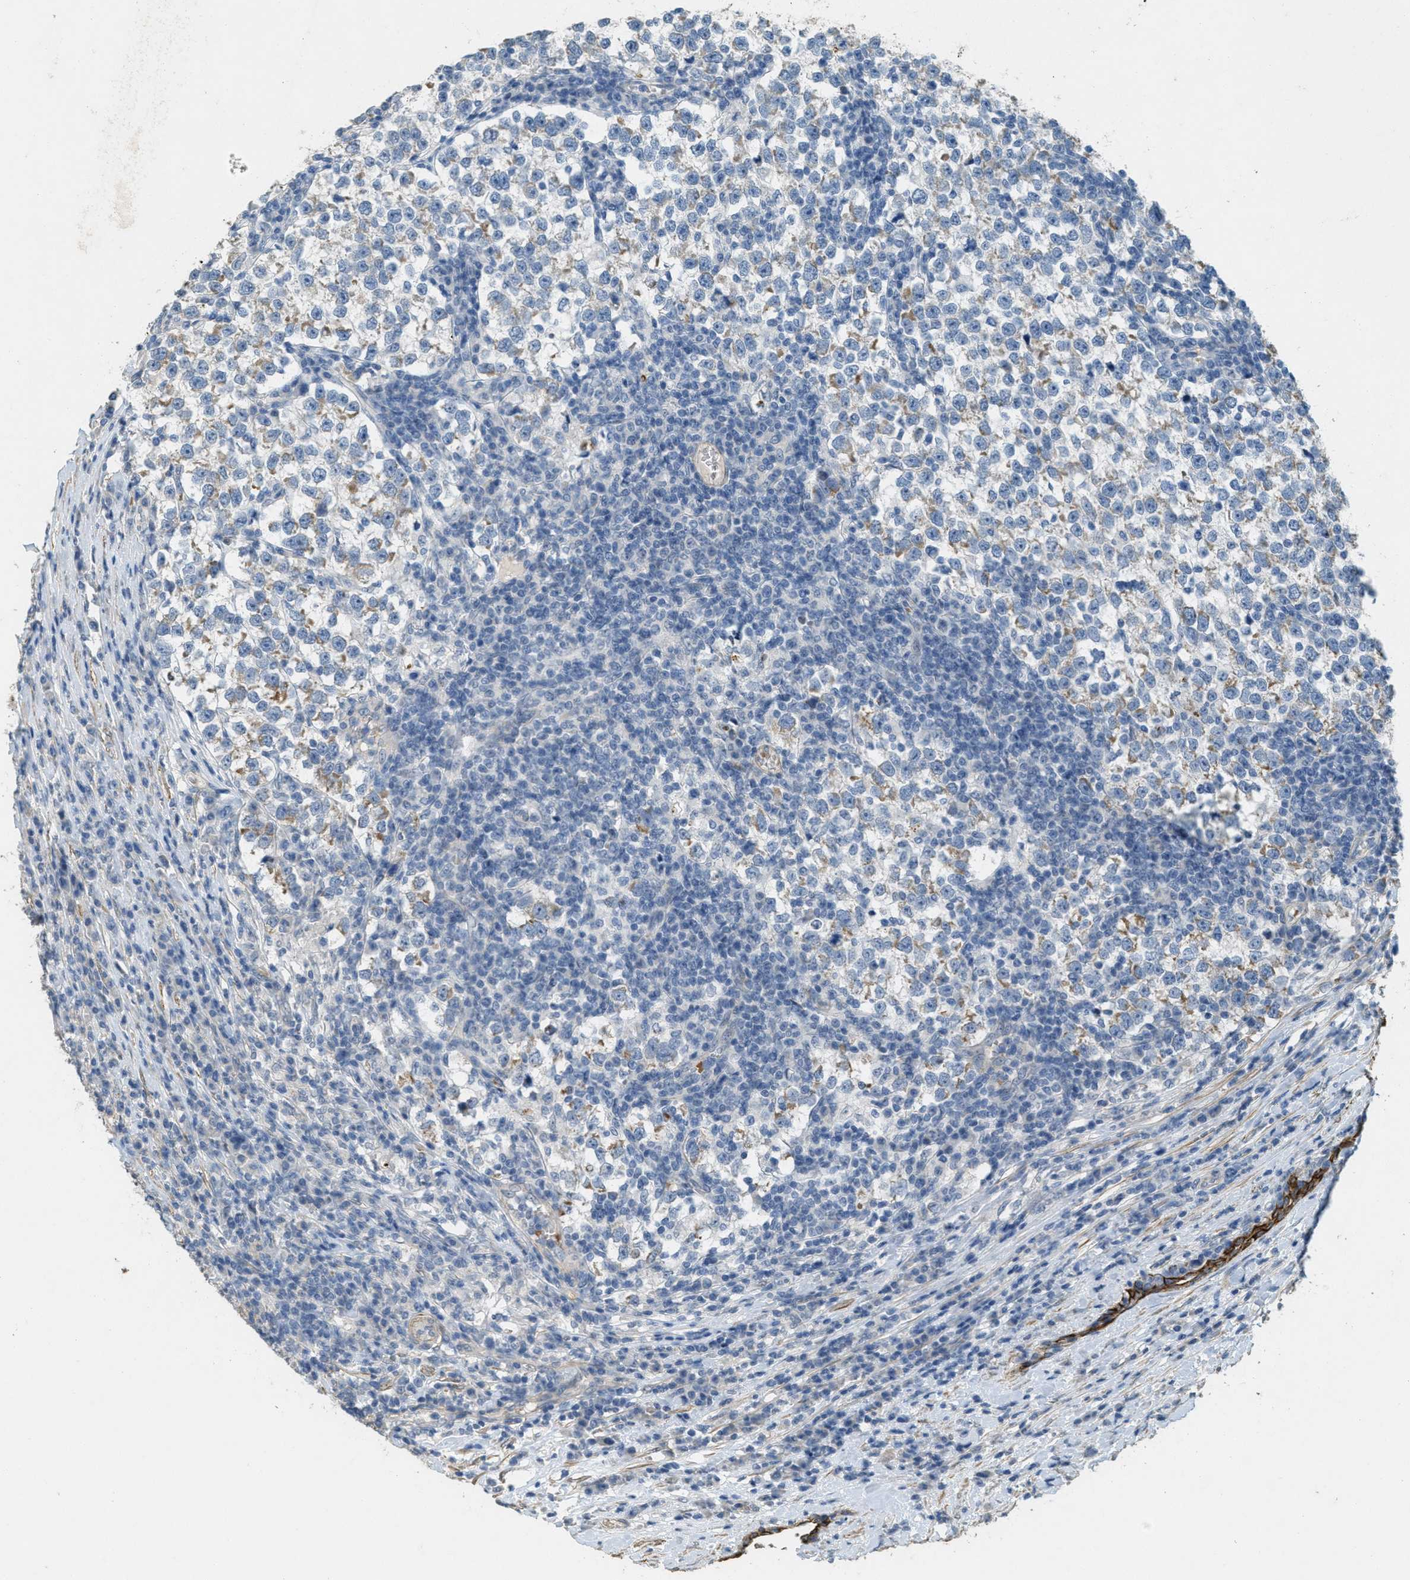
{"staining": {"intensity": "weak", "quantity": "25%-75%", "location": "cytoplasmic/membranous"}, "tissue": "testis cancer", "cell_type": "Tumor cells", "image_type": "cancer", "snomed": [{"axis": "morphology", "description": "Normal tissue, NOS"}, {"axis": "morphology", "description": "Seminoma, NOS"}, {"axis": "topography", "description": "Testis"}], "caption": "There is low levels of weak cytoplasmic/membranous expression in tumor cells of seminoma (testis), as demonstrated by immunohistochemical staining (brown color).", "gene": "MRS2", "patient": {"sex": "male", "age": 43}}